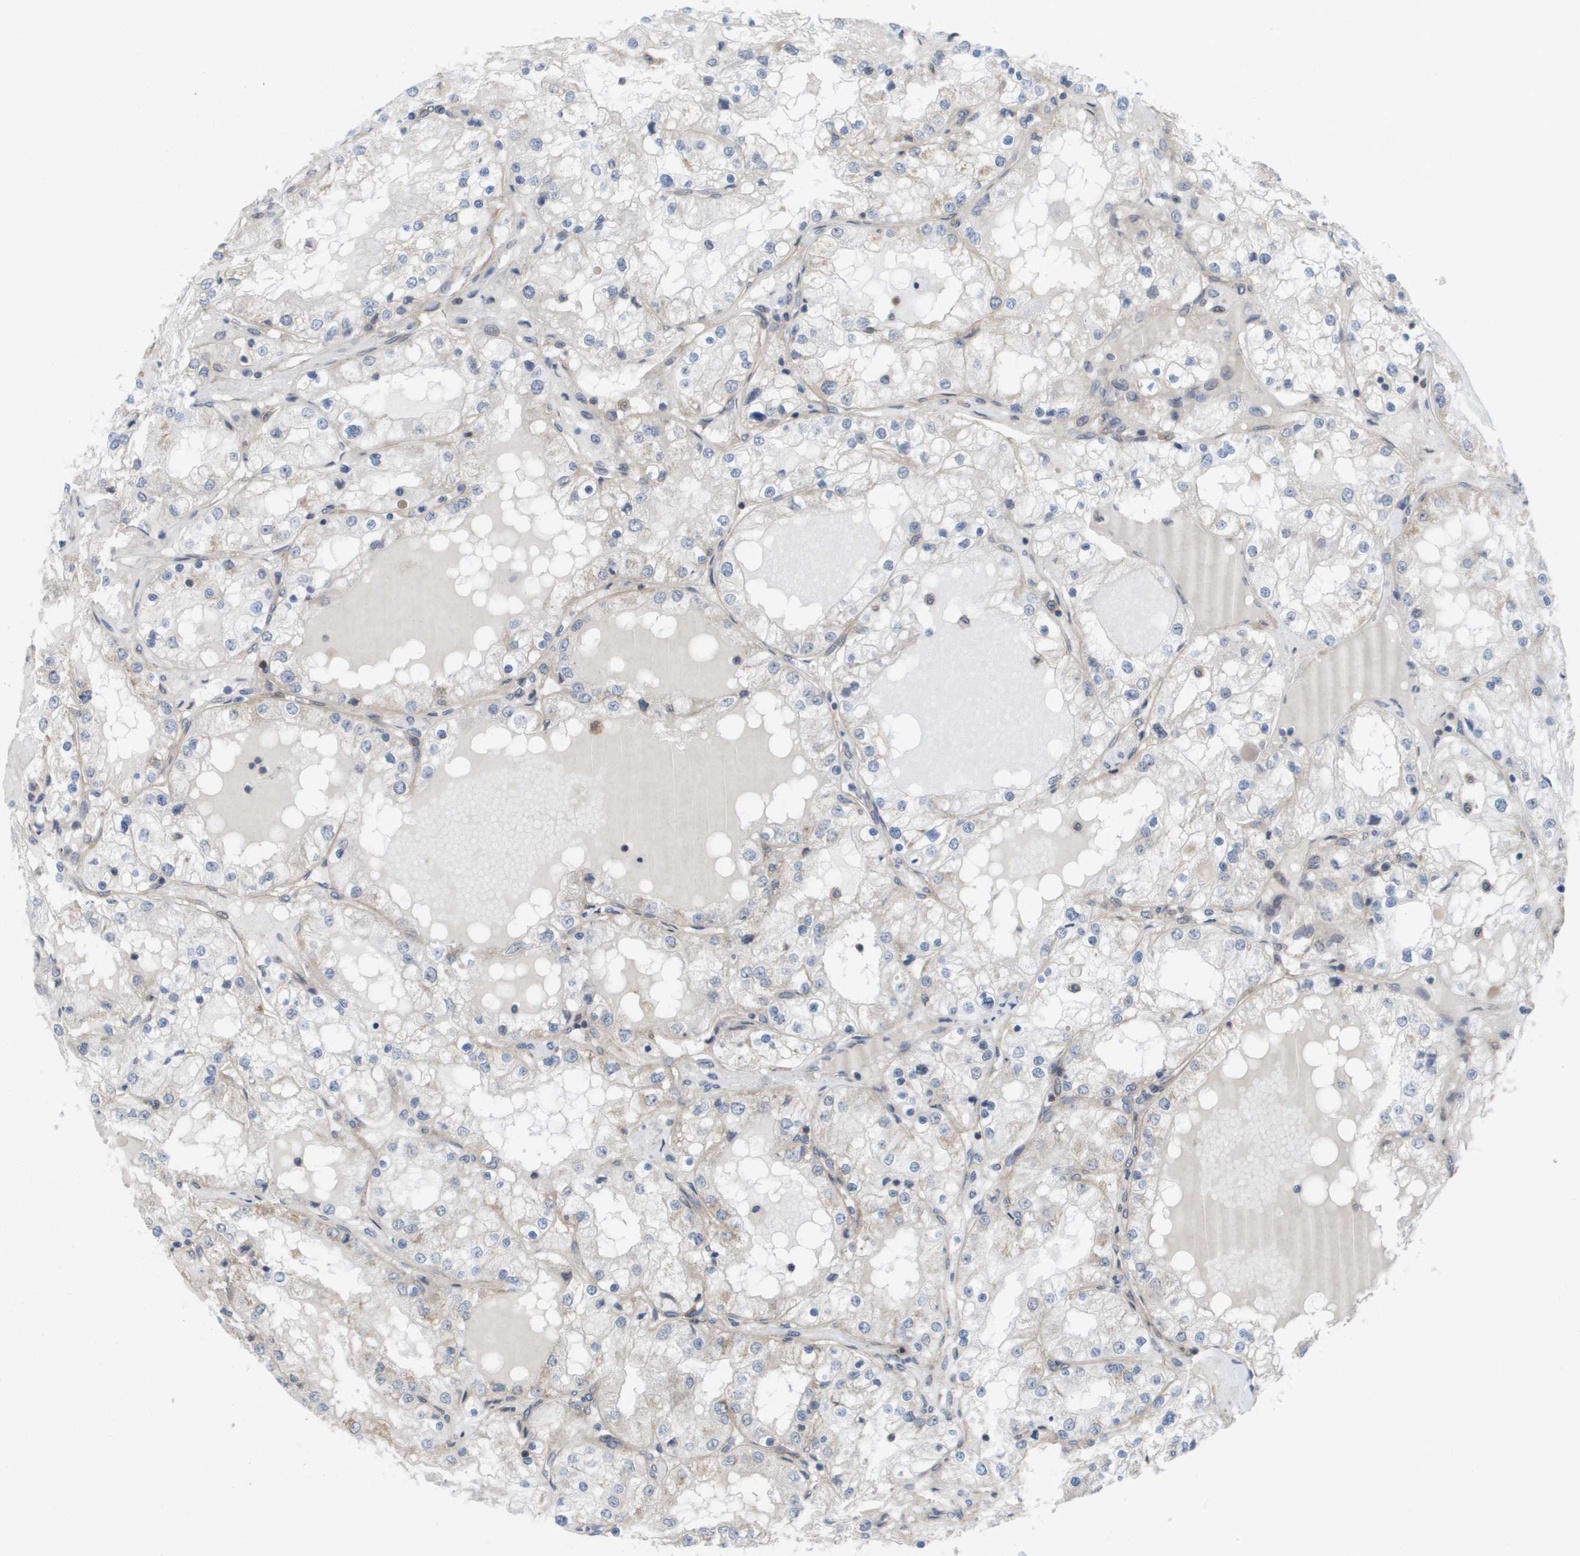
{"staining": {"intensity": "negative", "quantity": "none", "location": "none"}, "tissue": "renal cancer", "cell_type": "Tumor cells", "image_type": "cancer", "snomed": [{"axis": "morphology", "description": "Adenocarcinoma, NOS"}, {"axis": "topography", "description": "Kidney"}], "caption": "This histopathology image is of renal cancer stained with immunohistochemistry (IHC) to label a protein in brown with the nuclei are counter-stained blue. There is no expression in tumor cells. (IHC, brightfield microscopy, high magnification).", "gene": "MTARC2", "patient": {"sex": "male", "age": 68}}